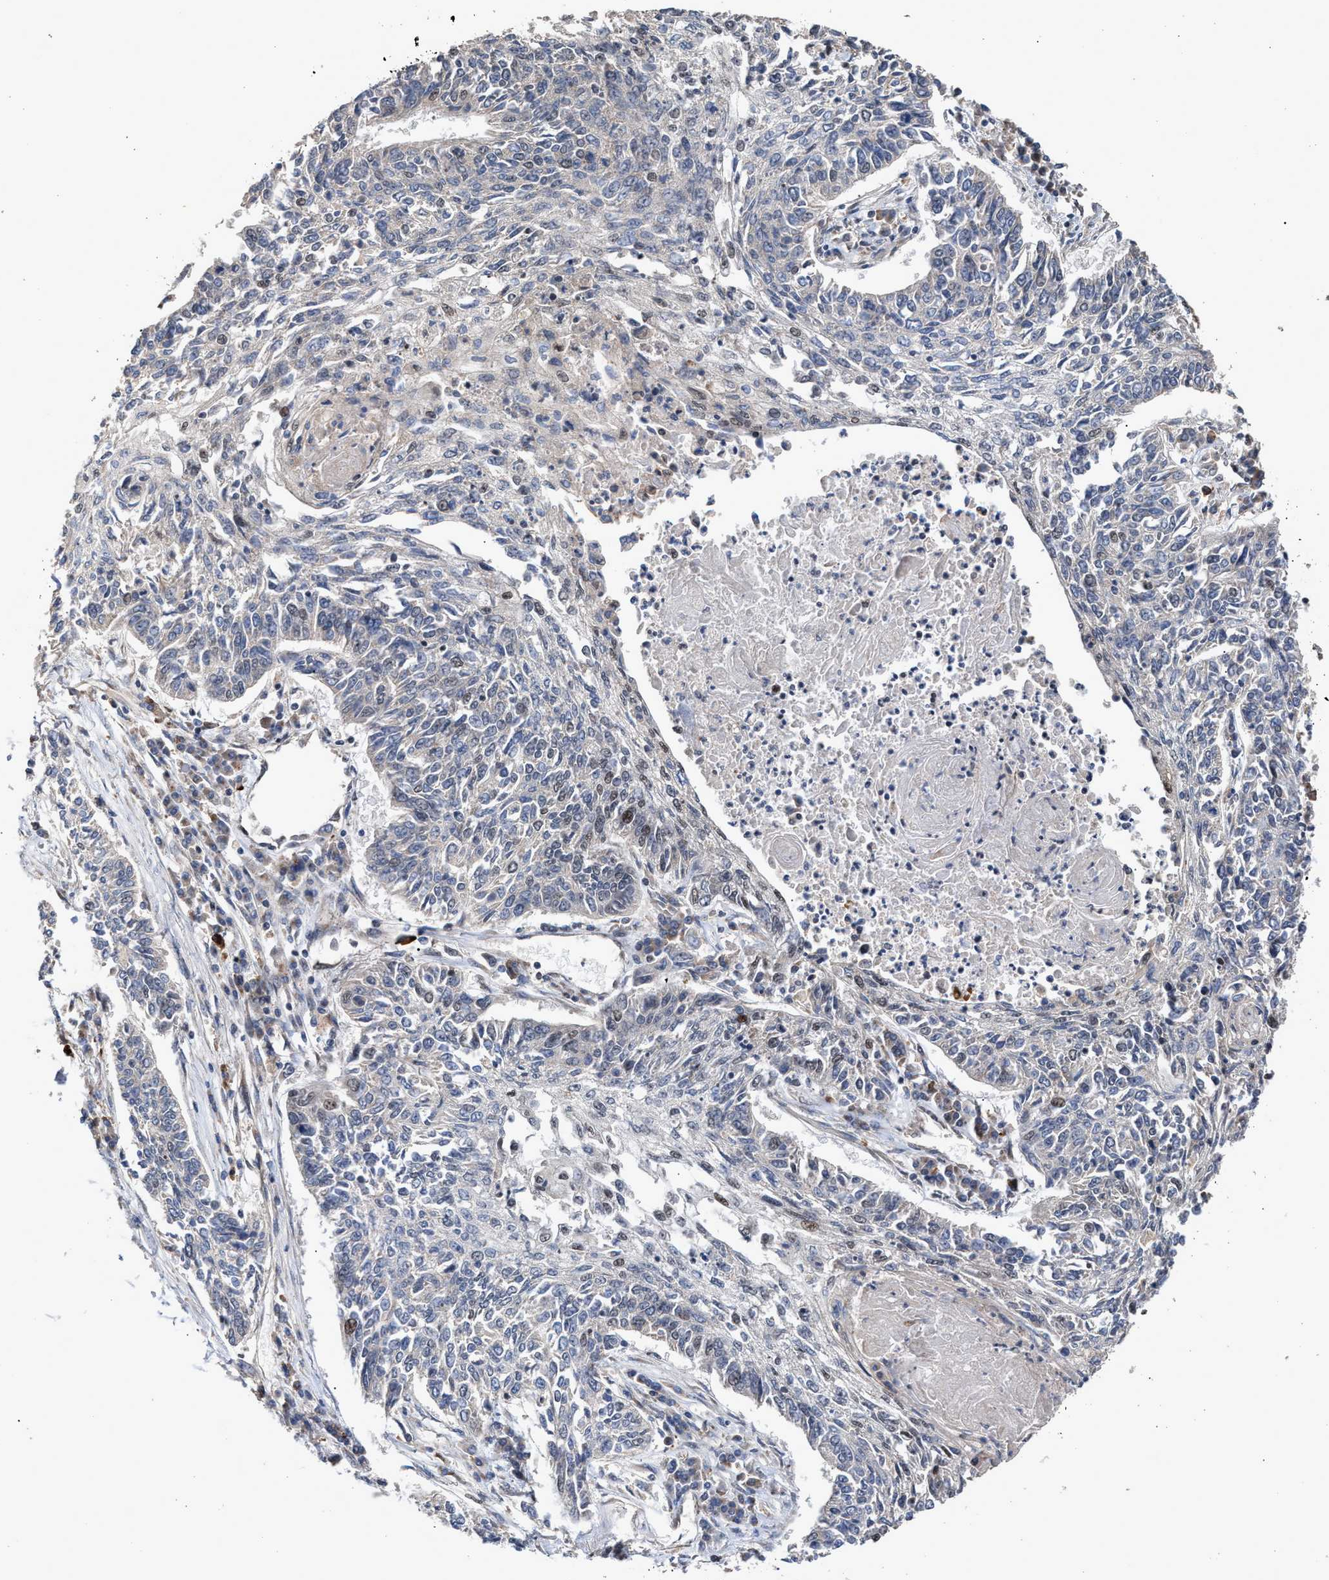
{"staining": {"intensity": "negative", "quantity": "none", "location": "none"}, "tissue": "lung cancer", "cell_type": "Tumor cells", "image_type": "cancer", "snomed": [{"axis": "morphology", "description": "Normal tissue, NOS"}, {"axis": "morphology", "description": "Squamous cell carcinoma, NOS"}, {"axis": "topography", "description": "Cartilage tissue"}, {"axis": "topography", "description": "Bronchus"}, {"axis": "topography", "description": "Lung"}], "caption": "Immunohistochemistry image of neoplastic tissue: human squamous cell carcinoma (lung) stained with DAB (3,3'-diaminobenzidine) reveals no significant protein staining in tumor cells.", "gene": "MKNK2", "patient": {"sex": "female", "age": 49}}